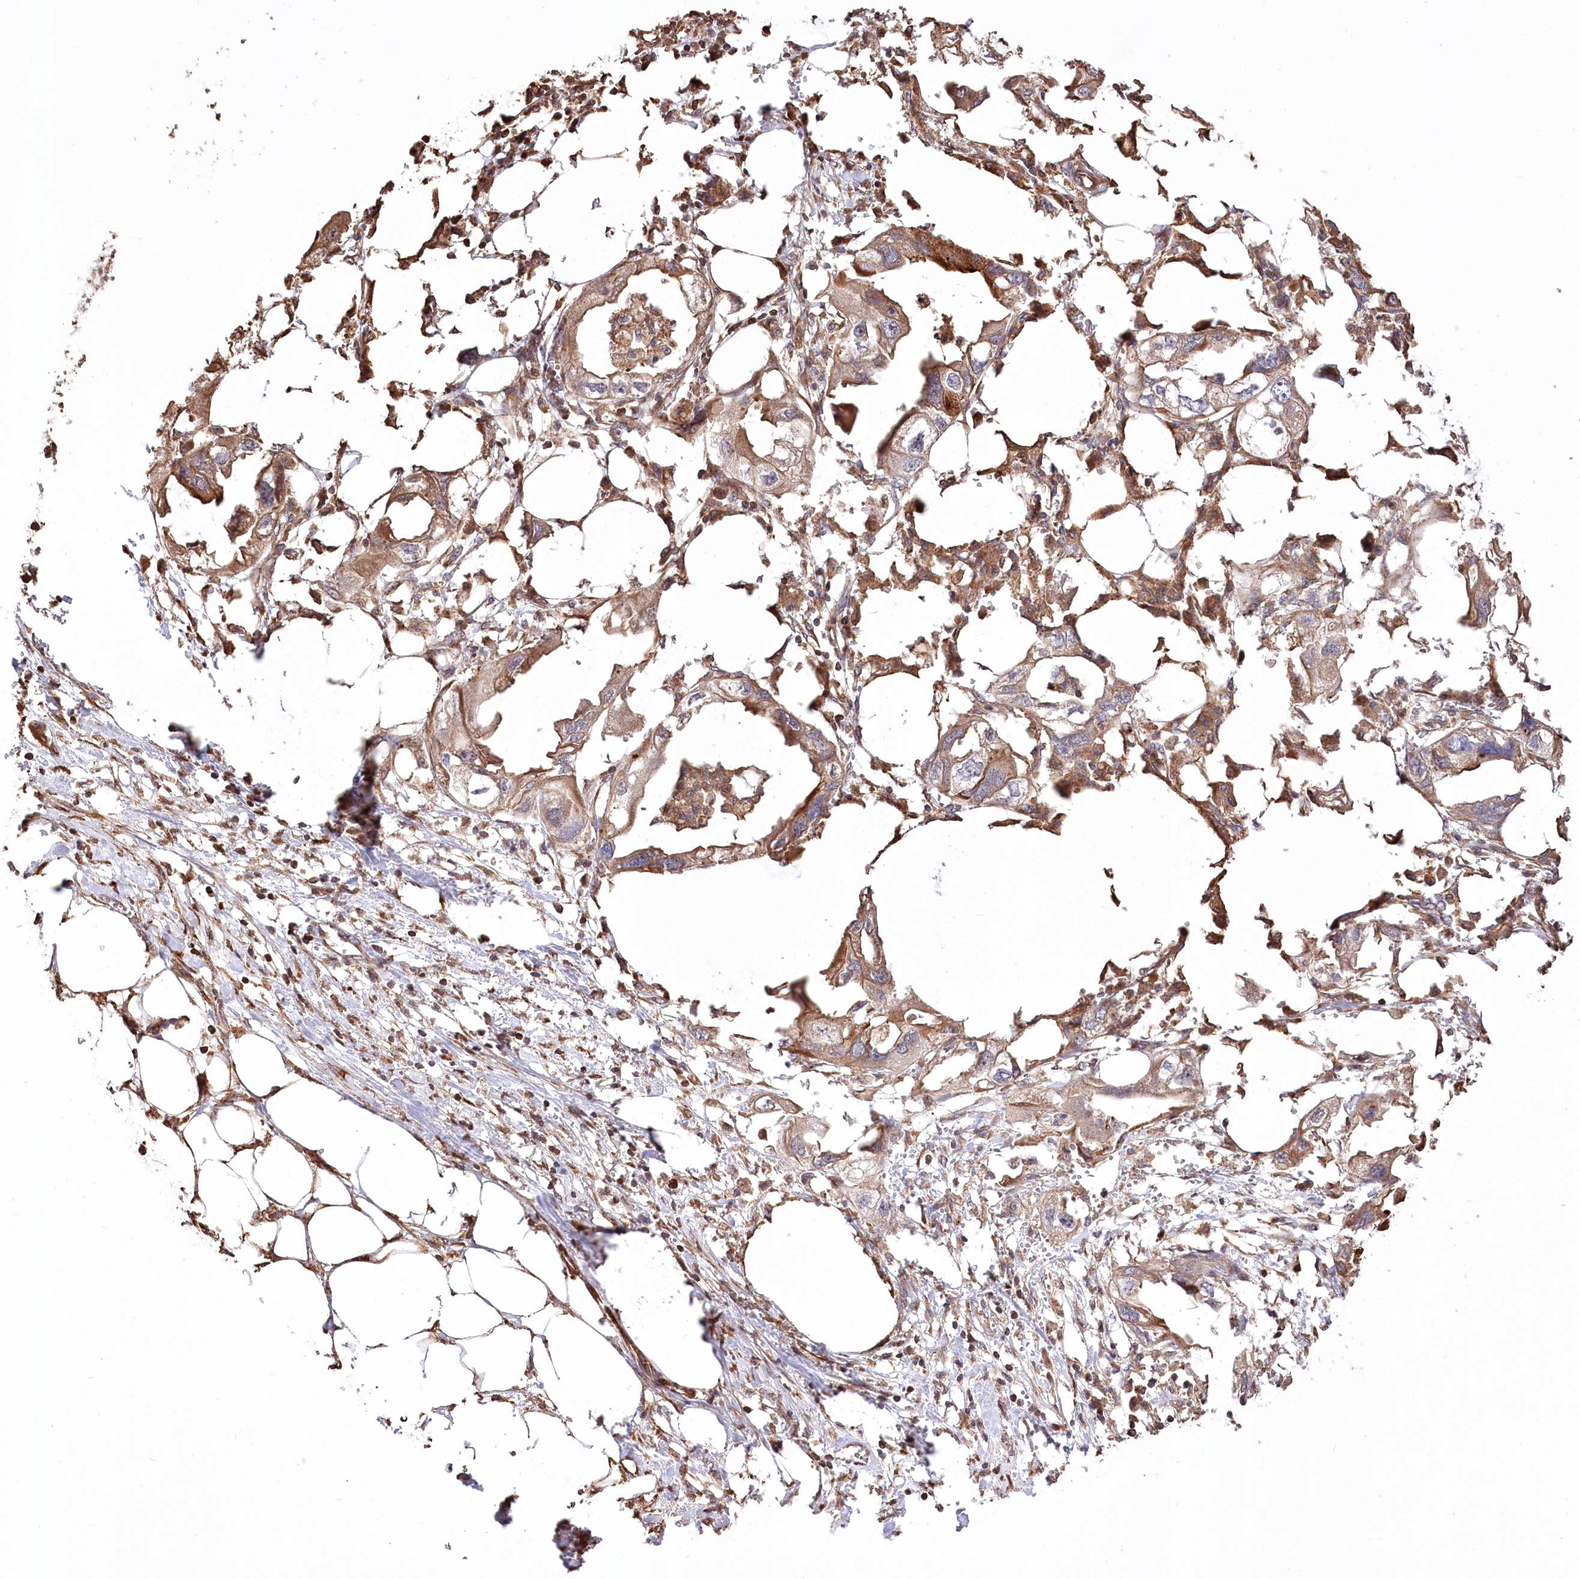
{"staining": {"intensity": "moderate", "quantity": ">75%", "location": "cytoplasmic/membranous"}, "tissue": "endometrial cancer", "cell_type": "Tumor cells", "image_type": "cancer", "snomed": [{"axis": "morphology", "description": "Adenocarcinoma, NOS"}, {"axis": "morphology", "description": "Adenocarcinoma, metastatic, NOS"}, {"axis": "topography", "description": "Adipose tissue"}, {"axis": "topography", "description": "Endometrium"}], "caption": "Tumor cells reveal medium levels of moderate cytoplasmic/membranous positivity in approximately >75% of cells in endometrial cancer (adenocarcinoma).", "gene": "RNF24", "patient": {"sex": "female", "age": 67}}